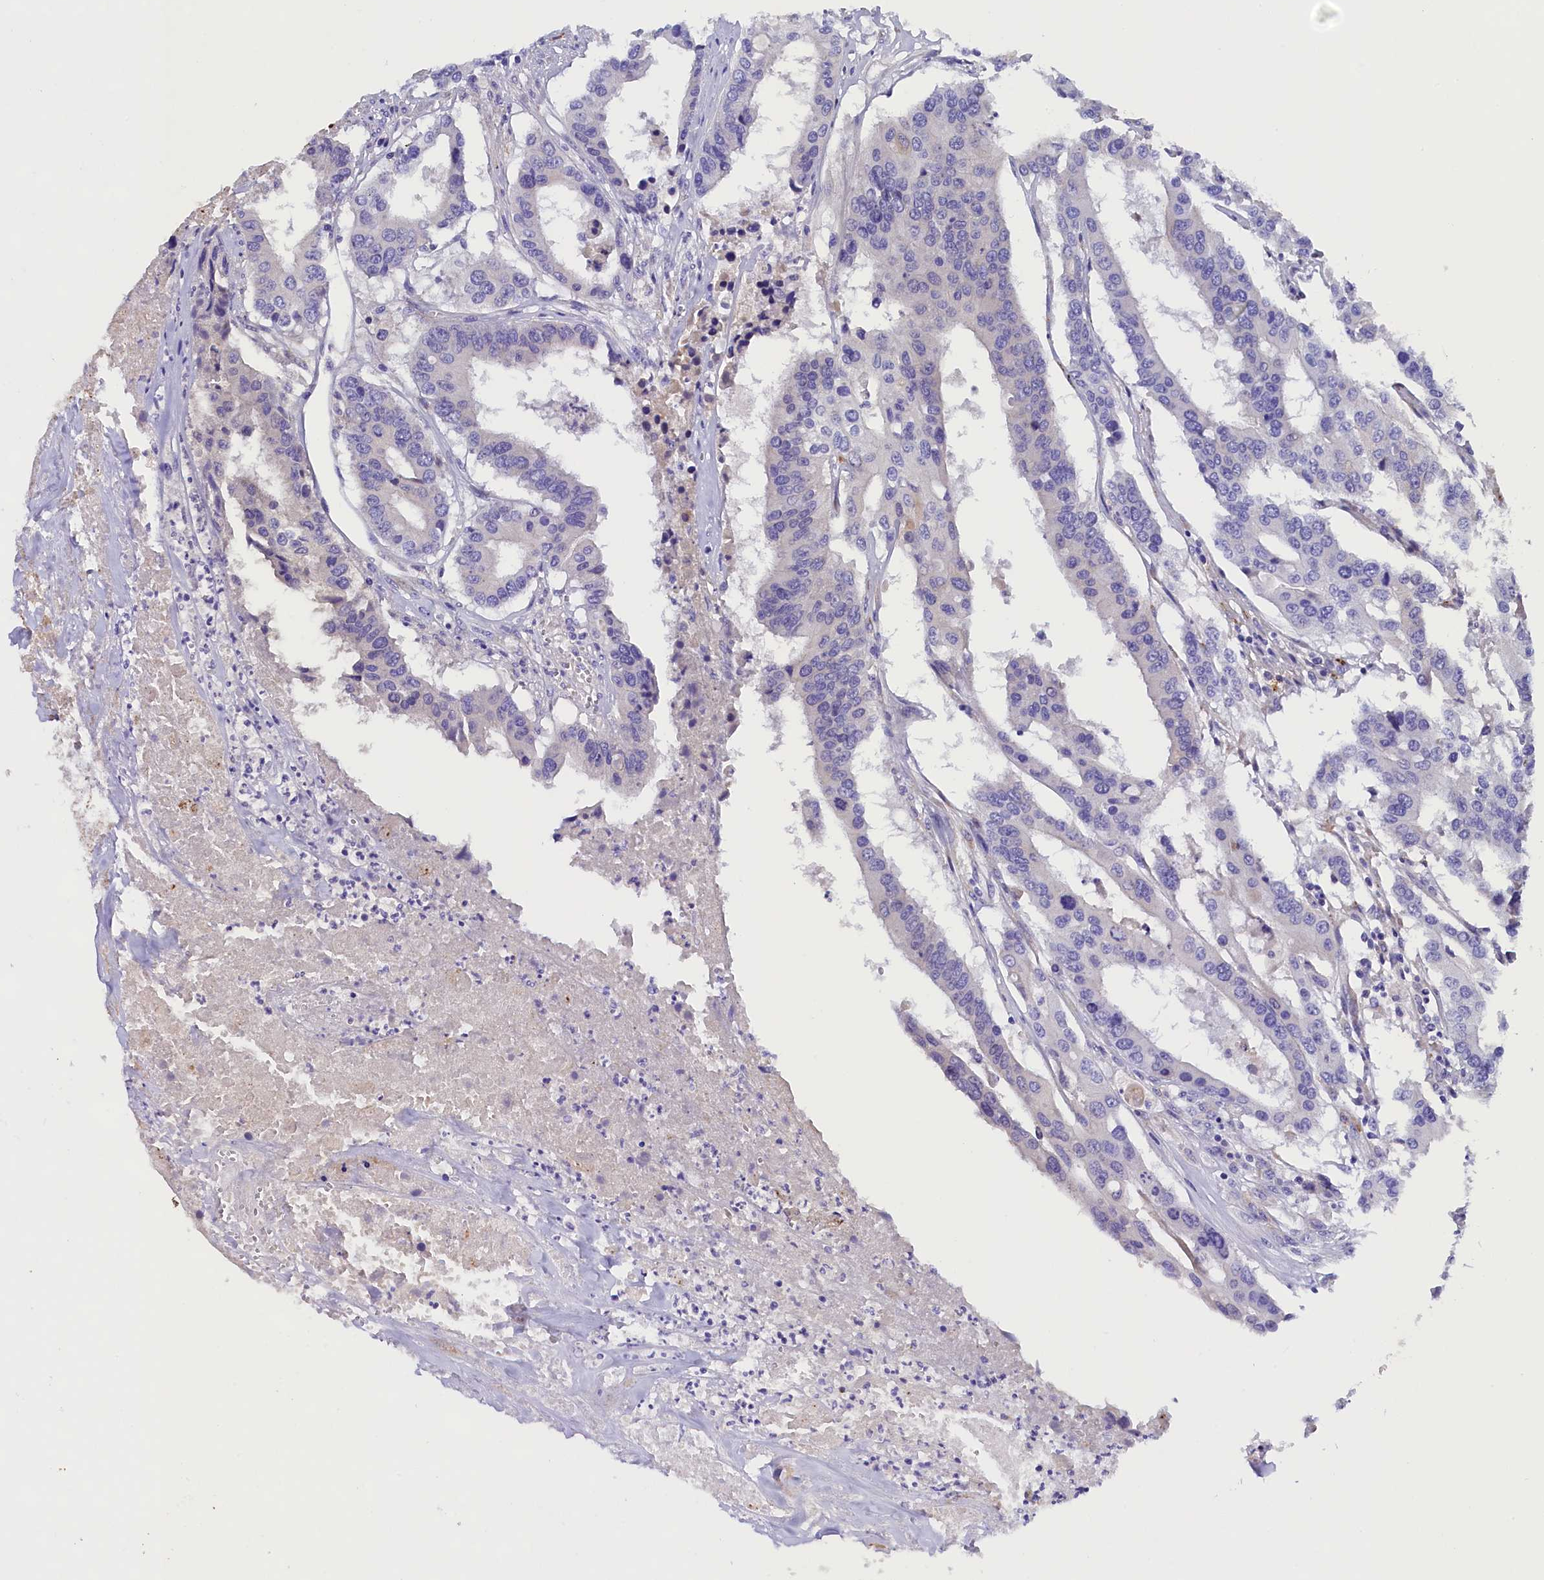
{"staining": {"intensity": "negative", "quantity": "none", "location": "none"}, "tissue": "colorectal cancer", "cell_type": "Tumor cells", "image_type": "cancer", "snomed": [{"axis": "morphology", "description": "Adenocarcinoma, NOS"}, {"axis": "topography", "description": "Colon"}], "caption": "This is an immunohistochemistry micrograph of adenocarcinoma (colorectal). There is no staining in tumor cells.", "gene": "SOD3", "patient": {"sex": "male", "age": 77}}